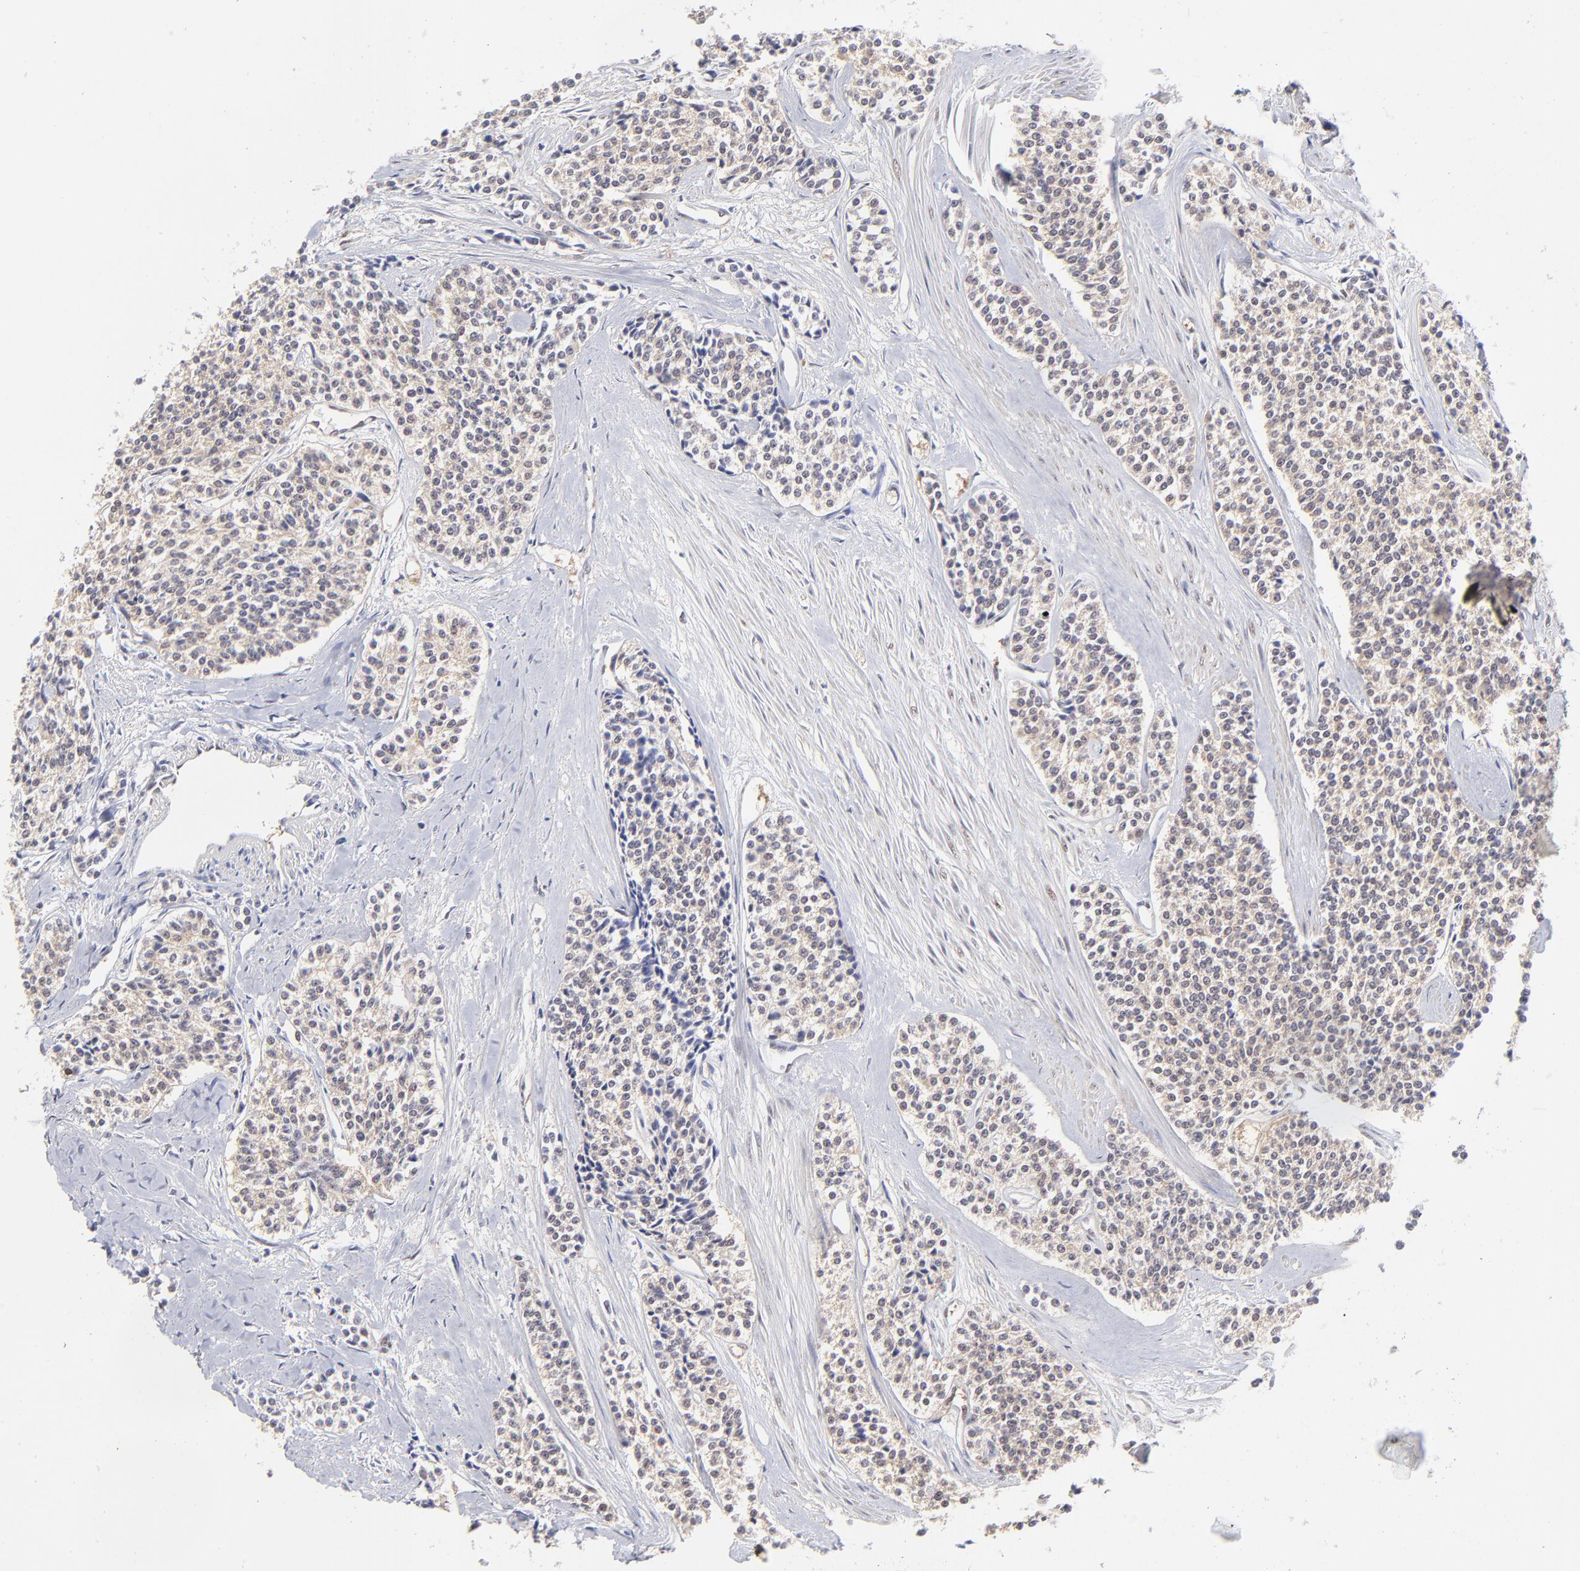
{"staining": {"intensity": "negative", "quantity": "none", "location": "none"}, "tissue": "carcinoid", "cell_type": "Tumor cells", "image_type": "cancer", "snomed": [{"axis": "morphology", "description": "Carcinoid, malignant, NOS"}, {"axis": "topography", "description": "Stomach"}], "caption": "Carcinoid stained for a protein using immunohistochemistry exhibits no positivity tumor cells.", "gene": "PSMC4", "patient": {"sex": "female", "age": 76}}